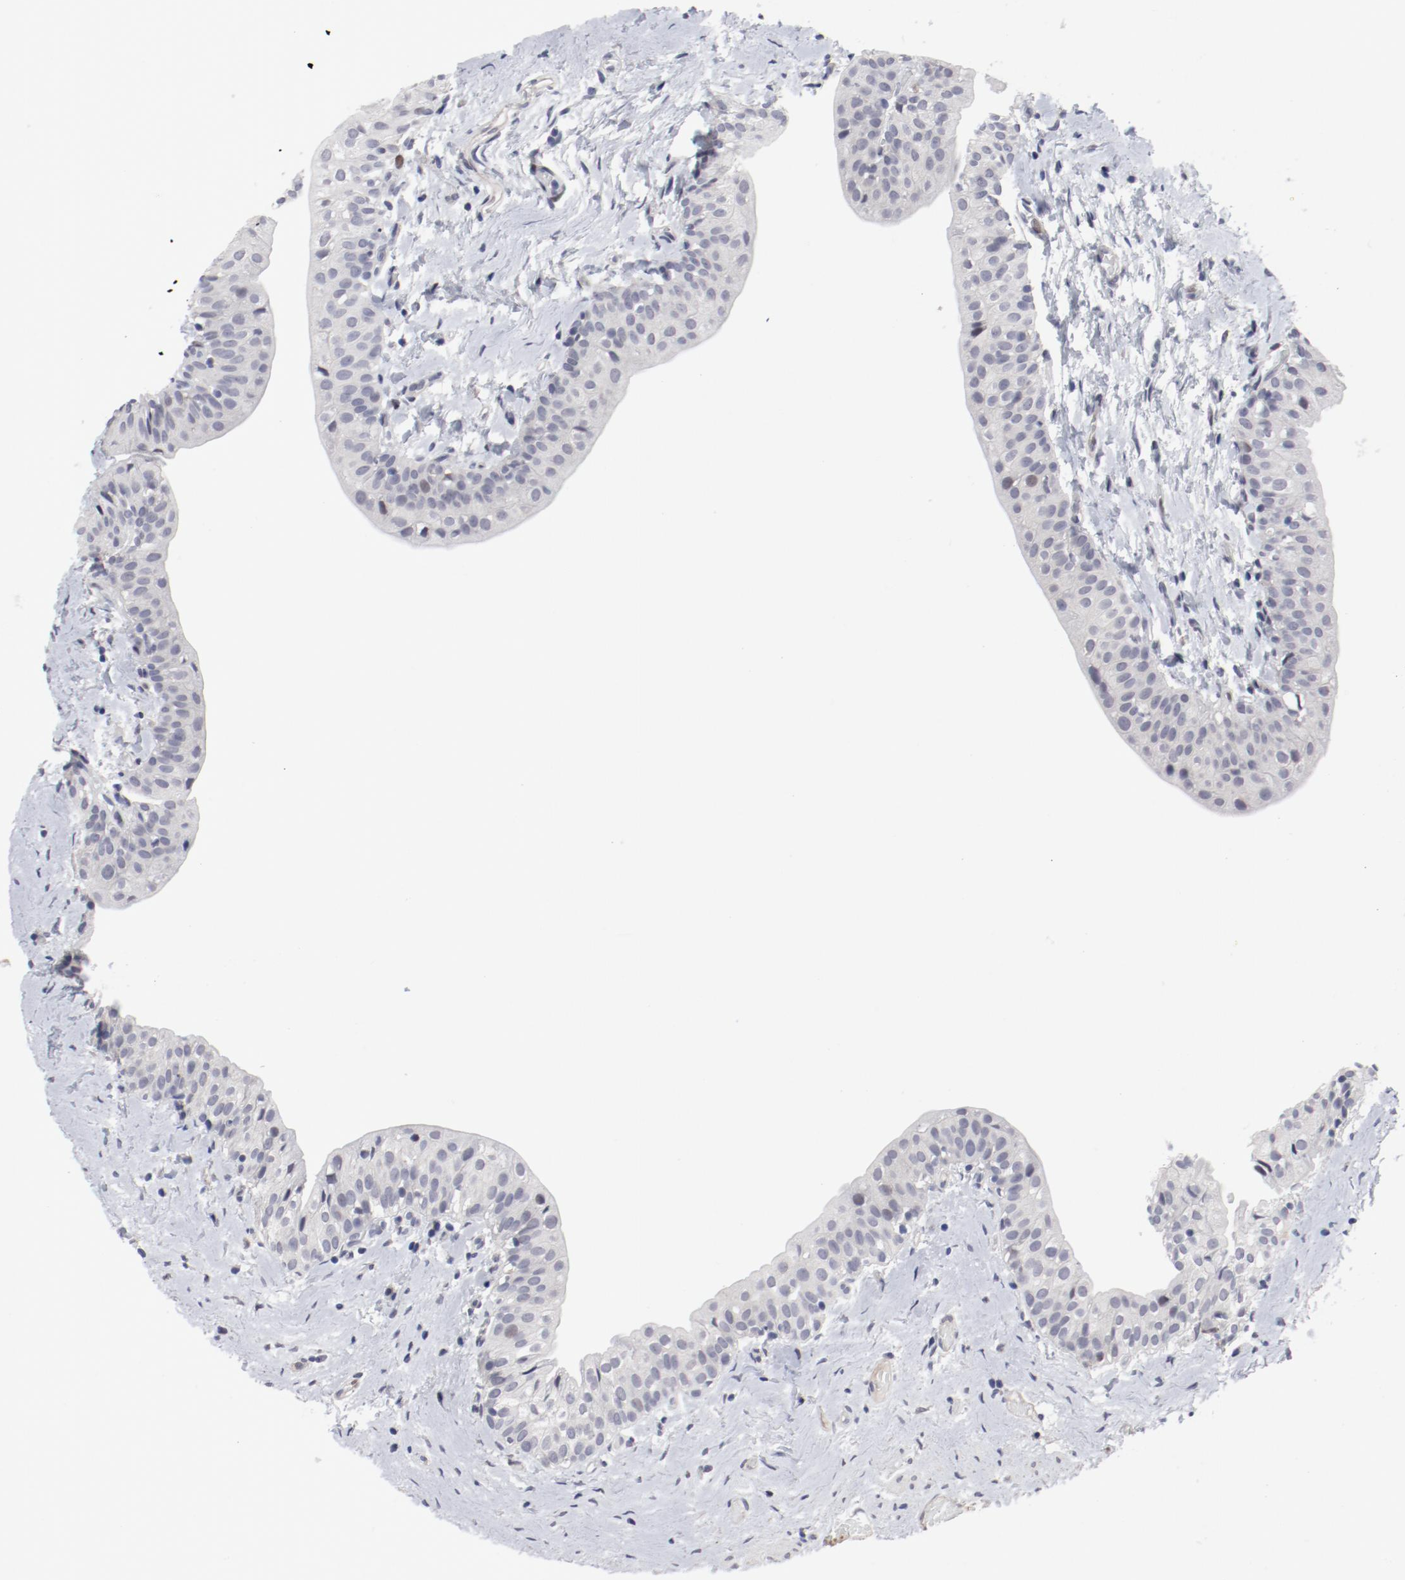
{"staining": {"intensity": "negative", "quantity": "none", "location": "none"}, "tissue": "urinary bladder", "cell_type": "Urothelial cells", "image_type": "normal", "snomed": [{"axis": "morphology", "description": "Normal tissue, NOS"}, {"axis": "topography", "description": "Urinary bladder"}], "caption": "High power microscopy image of an IHC micrograph of unremarkable urinary bladder, revealing no significant staining in urothelial cells.", "gene": "FSCB", "patient": {"sex": "male", "age": 59}}